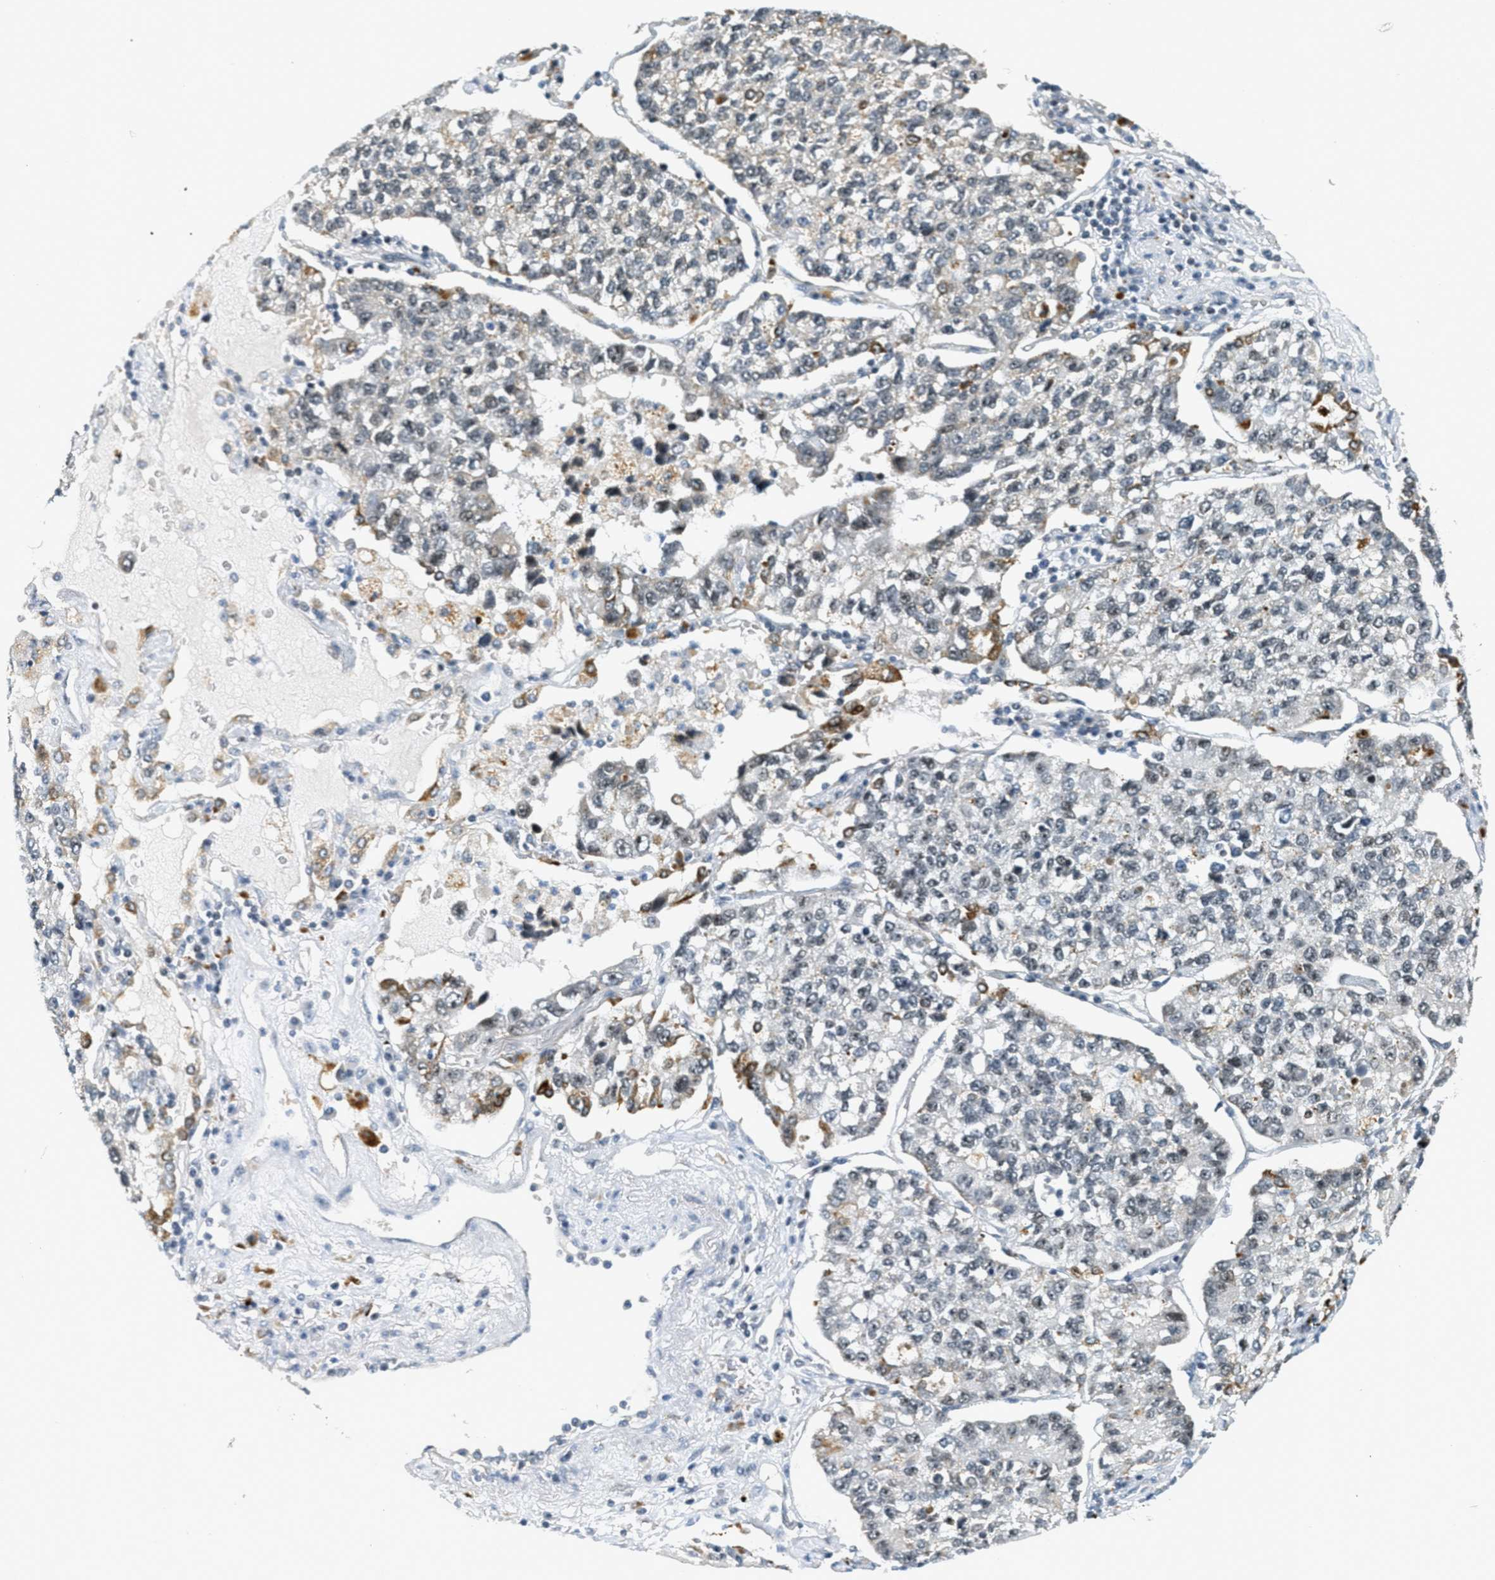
{"staining": {"intensity": "weak", "quantity": "<25%", "location": "cytoplasmic/membranous,nuclear"}, "tissue": "lung cancer", "cell_type": "Tumor cells", "image_type": "cancer", "snomed": [{"axis": "morphology", "description": "Adenocarcinoma, NOS"}, {"axis": "topography", "description": "Lung"}], "caption": "This is a image of immunohistochemistry (IHC) staining of lung cancer, which shows no expression in tumor cells.", "gene": "DDX47", "patient": {"sex": "male", "age": 49}}